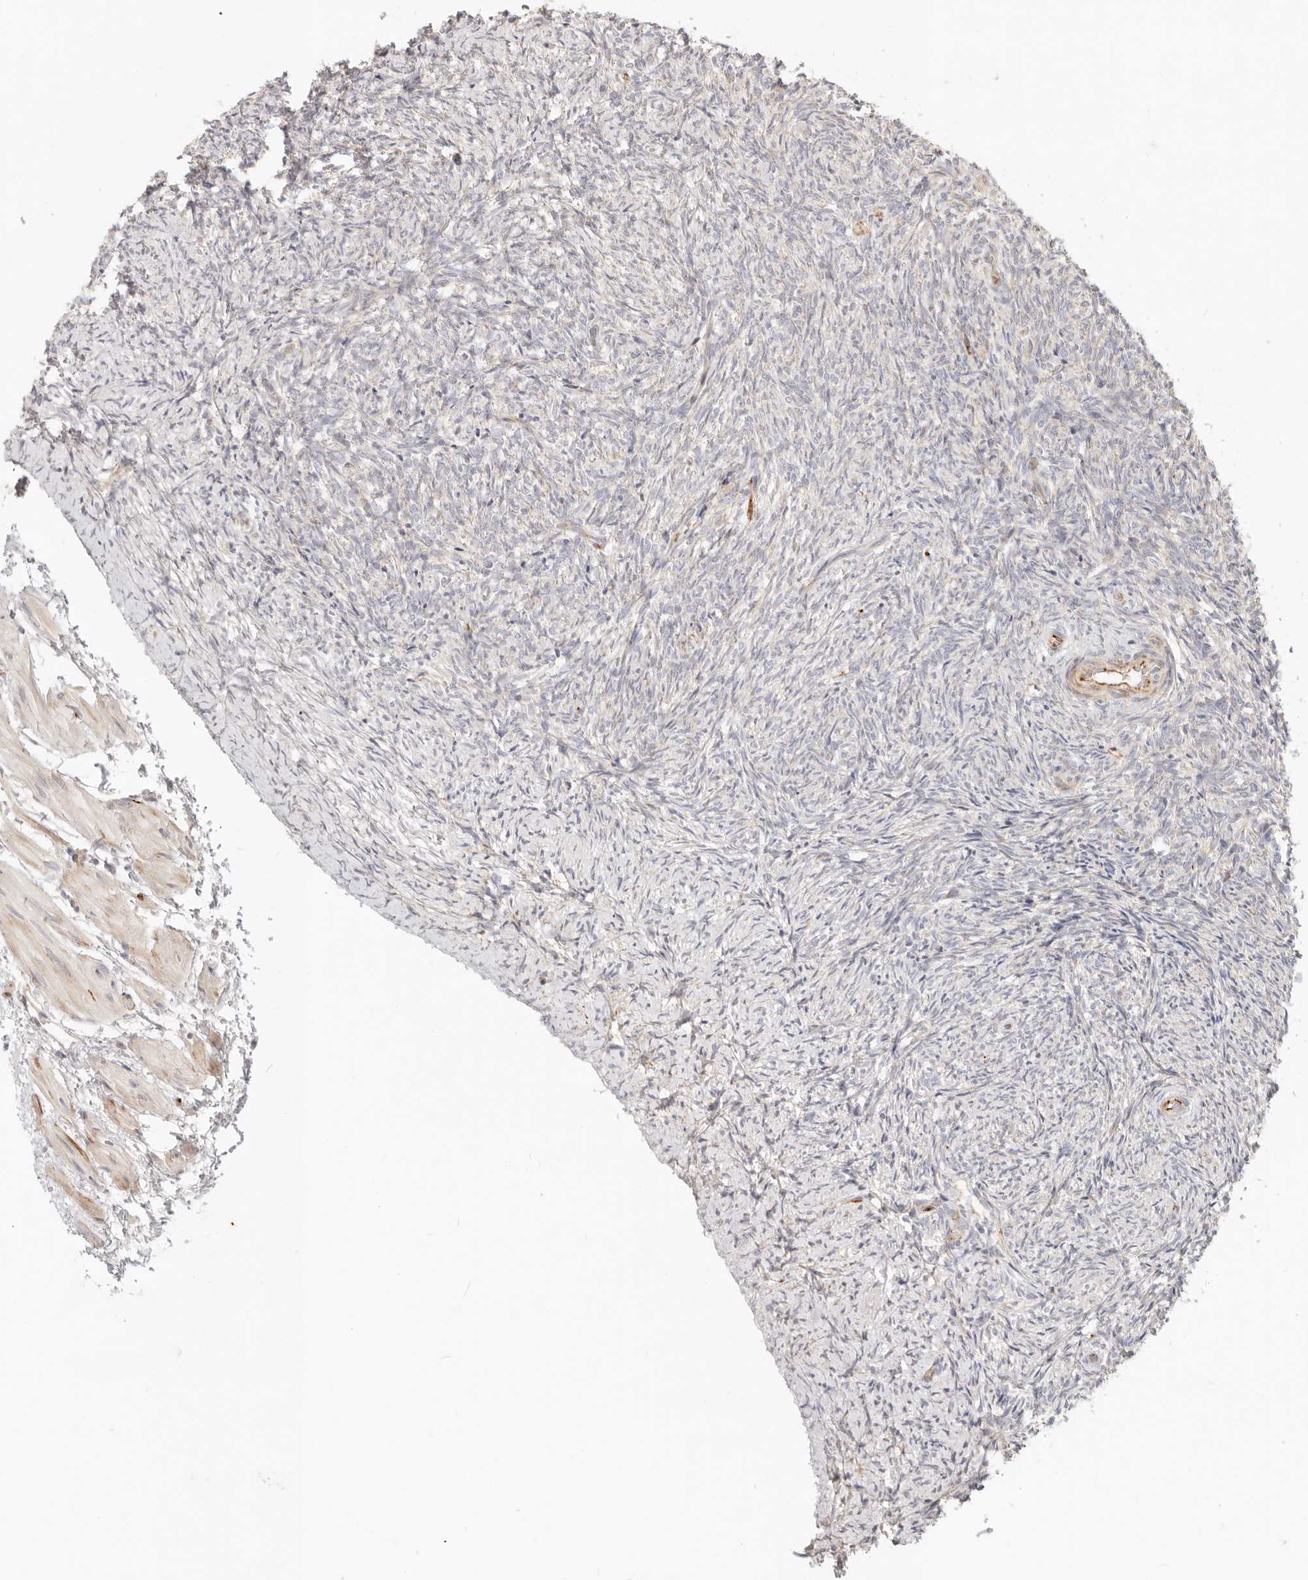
{"staining": {"intensity": "moderate", "quantity": ">75%", "location": "cytoplasmic/membranous"}, "tissue": "ovary", "cell_type": "Follicle cells", "image_type": "normal", "snomed": [{"axis": "morphology", "description": "Normal tissue, NOS"}, {"axis": "topography", "description": "Ovary"}], "caption": "DAB (3,3'-diaminobenzidine) immunohistochemical staining of normal human ovary displays moderate cytoplasmic/membranous protein staining in about >75% of follicle cells. Using DAB (brown) and hematoxylin (blue) stains, captured at high magnification using brightfield microscopy.", "gene": "SASS6", "patient": {"sex": "female", "age": 41}}